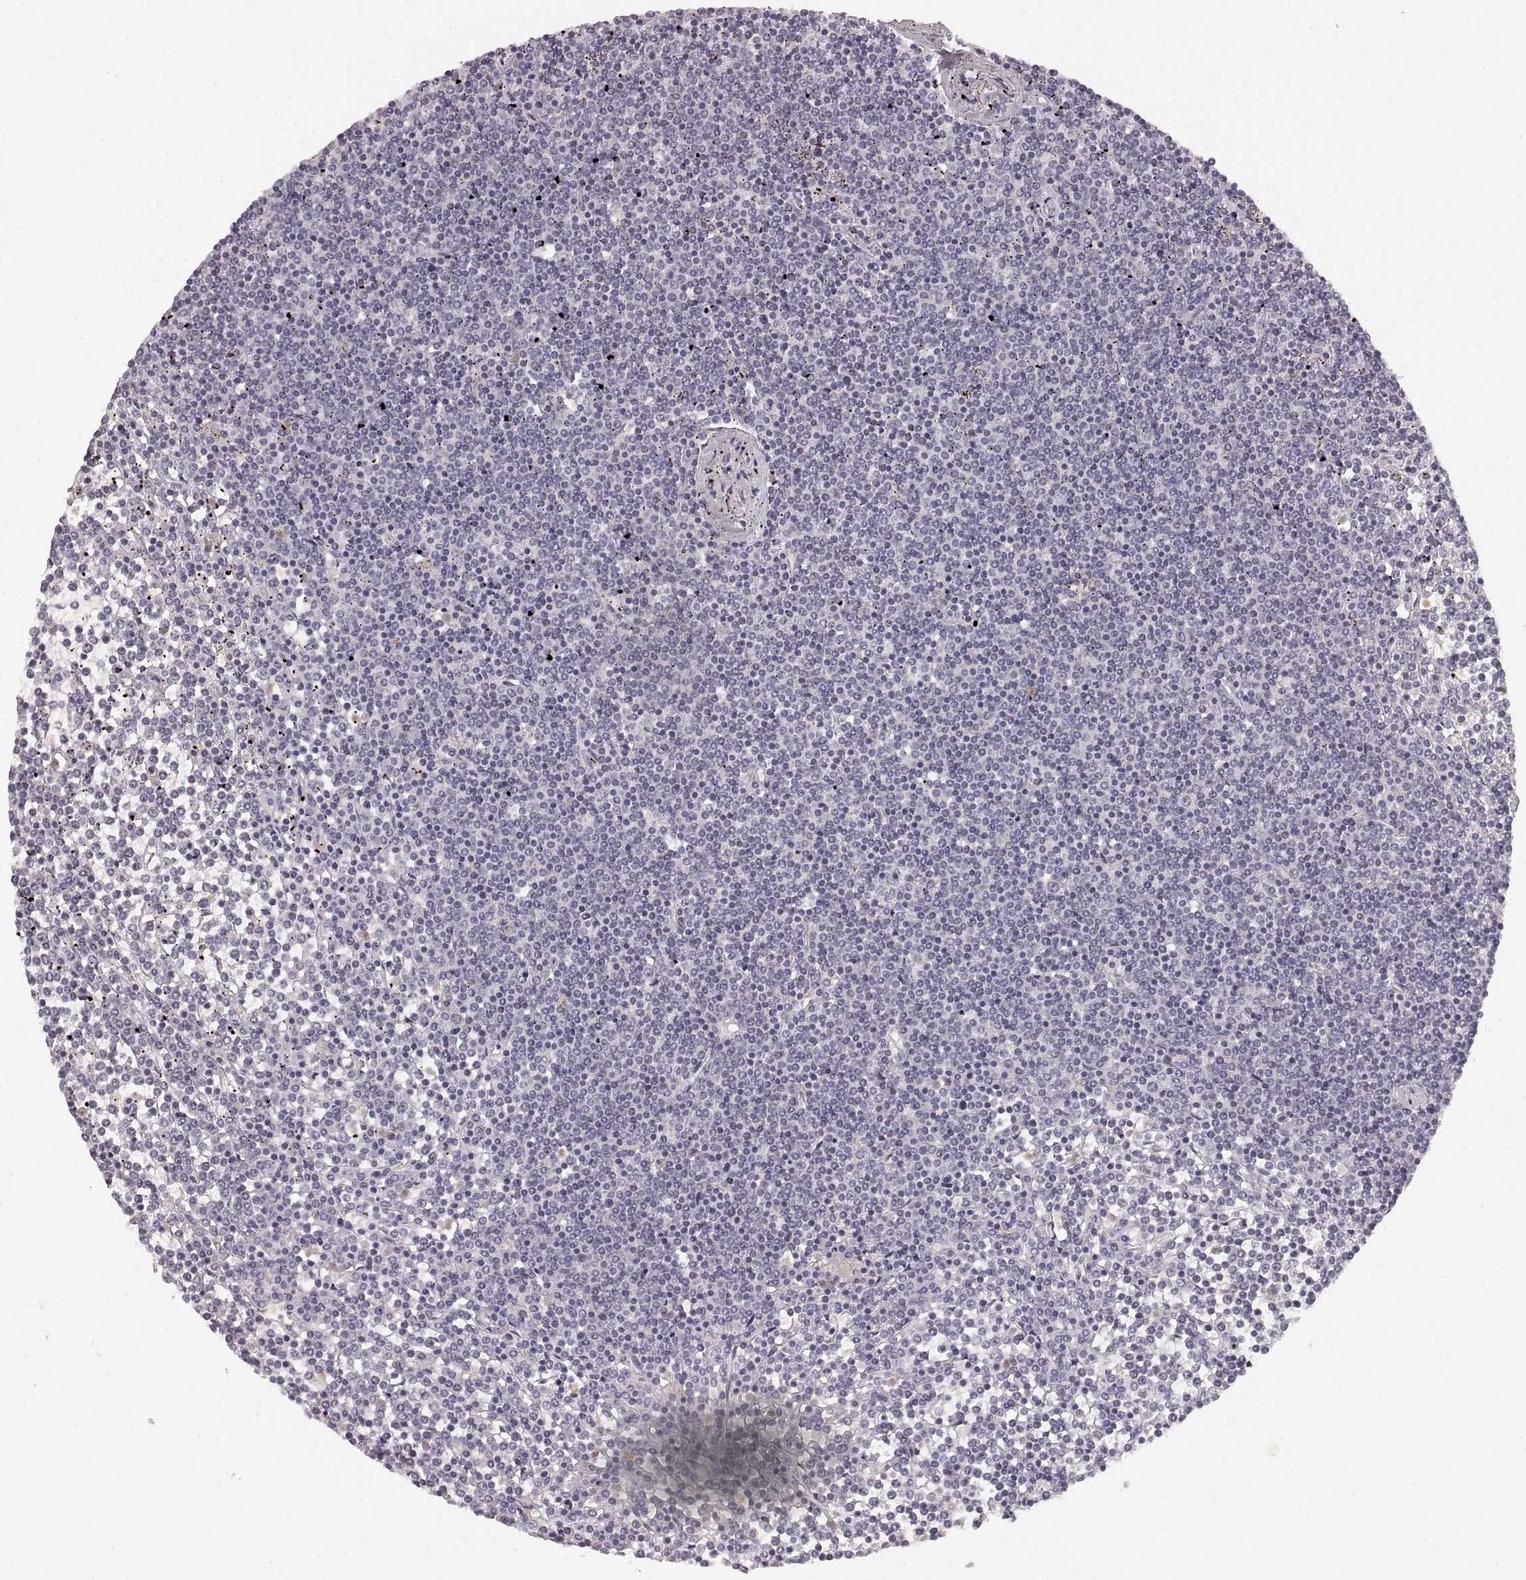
{"staining": {"intensity": "negative", "quantity": "none", "location": "none"}, "tissue": "lymphoma", "cell_type": "Tumor cells", "image_type": "cancer", "snomed": [{"axis": "morphology", "description": "Malignant lymphoma, non-Hodgkin's type, Low grade"}, {"axis": "topography", "description": "Spleen"}], "caption": "Malignant lymphoma, non-Hodgkin's type (low-grade) was stained to show a protein in brown. There is no significant positivity in tumor cells. The staining was performed using DAB (3,3'-diaminobenzidine) to visualize the protein expression in brown, while the nuclei were stained in blue with hematoxylin (Magnification: 20x).", "gene": "RUNDC3A", "patient": {"sex": "female", "age": 19}}